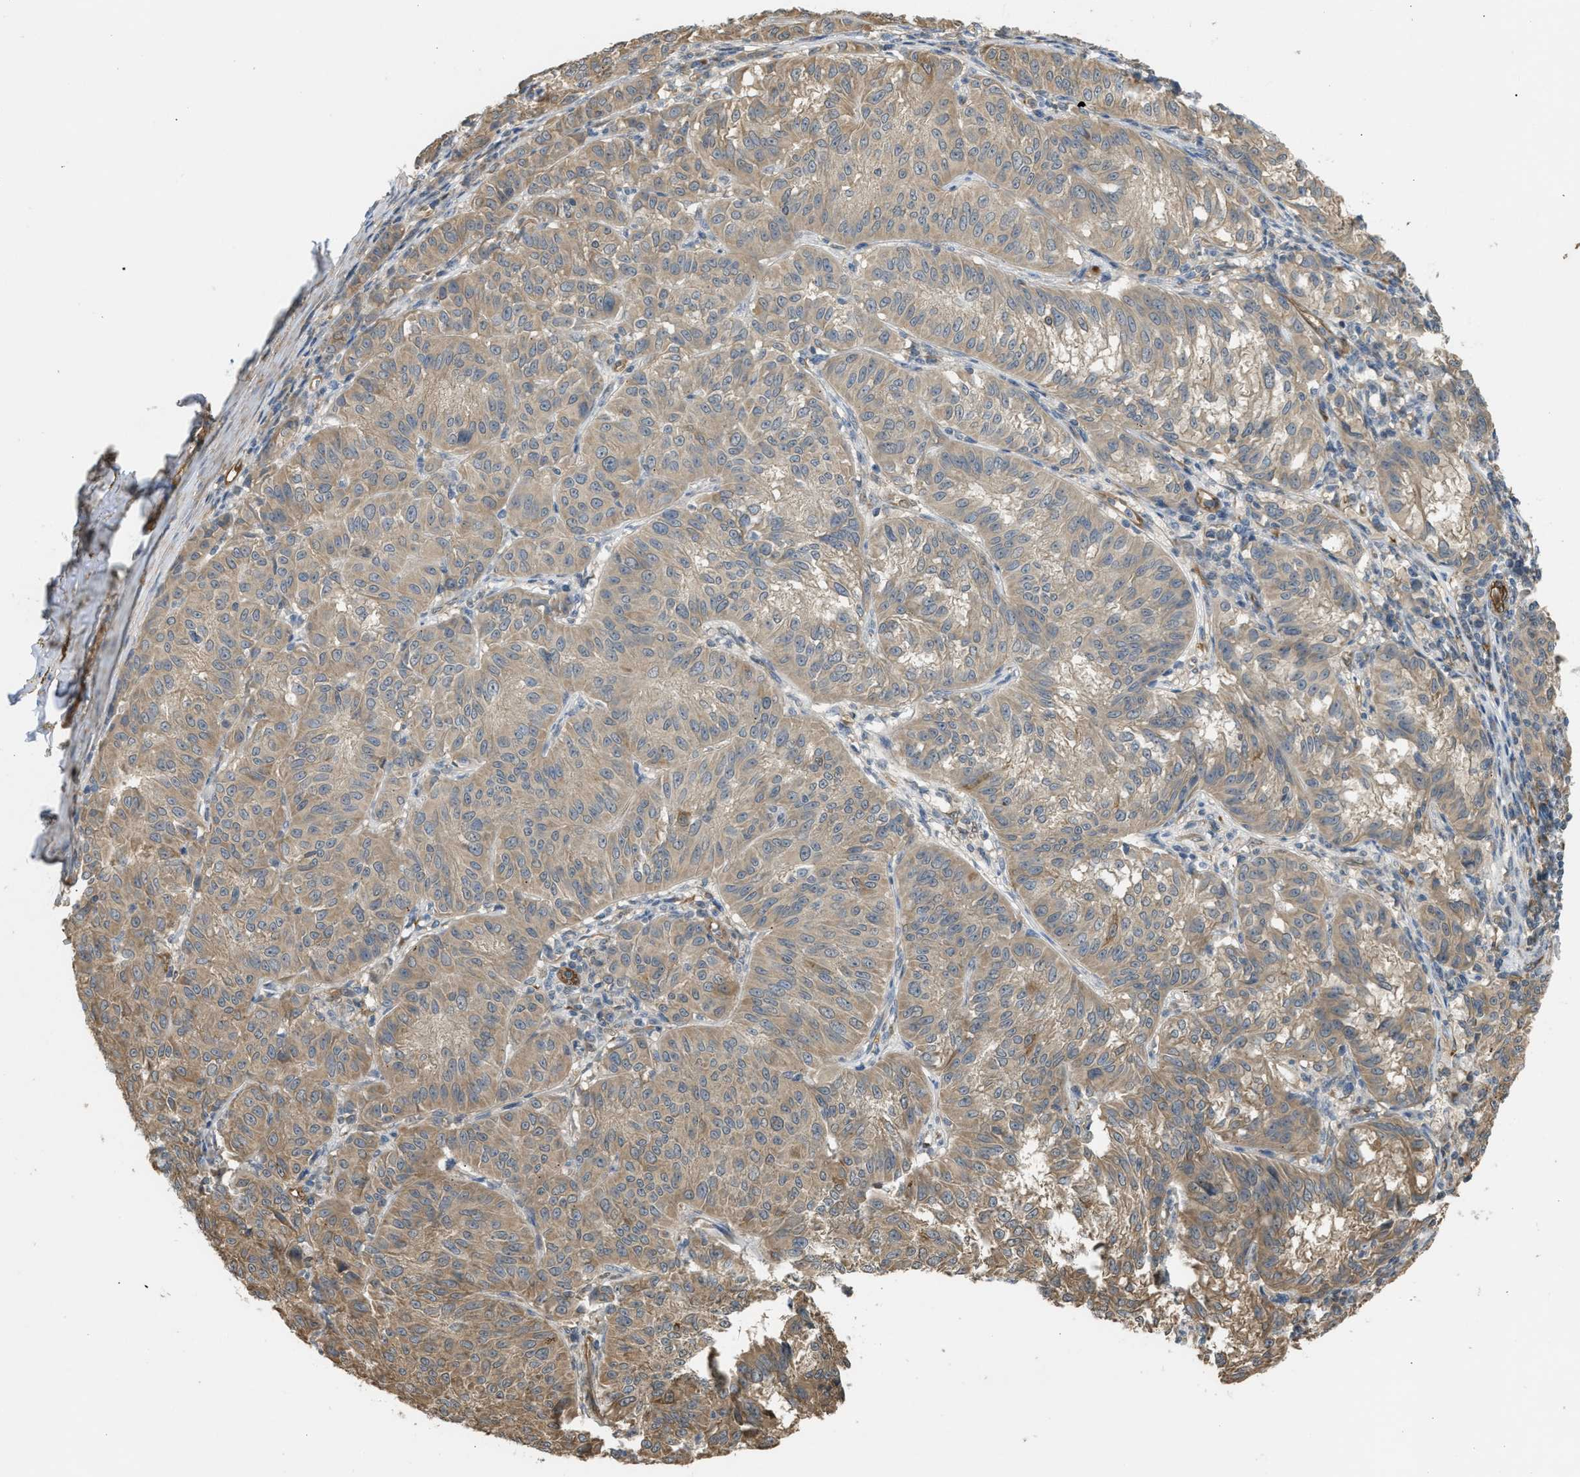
{"staining": {"intensity": "weak", "quantity": ">75%", "location": "cytoplasmic/membranous"}, "tissue": "melanoma", "cell_type": "Tumor cells", "image_type": "cancer", "snomed": [{"axis": "morphology", "description": "Malignant melanoma, NOS"}, {"axis": "topography", "description": "Skin"}], "caption": "Immunohistochemistry (IHC) photomicrograph of neoplastic tissue: melanoma stained using IHC shows low levels of weak protein expression localized specifically in the cytoplasmic/membranous of tumor cells, appearing as a cytoplasmic/membranous brown color.", "gene": "BAG3", "patient": {"sex": "female", "age": 72}}